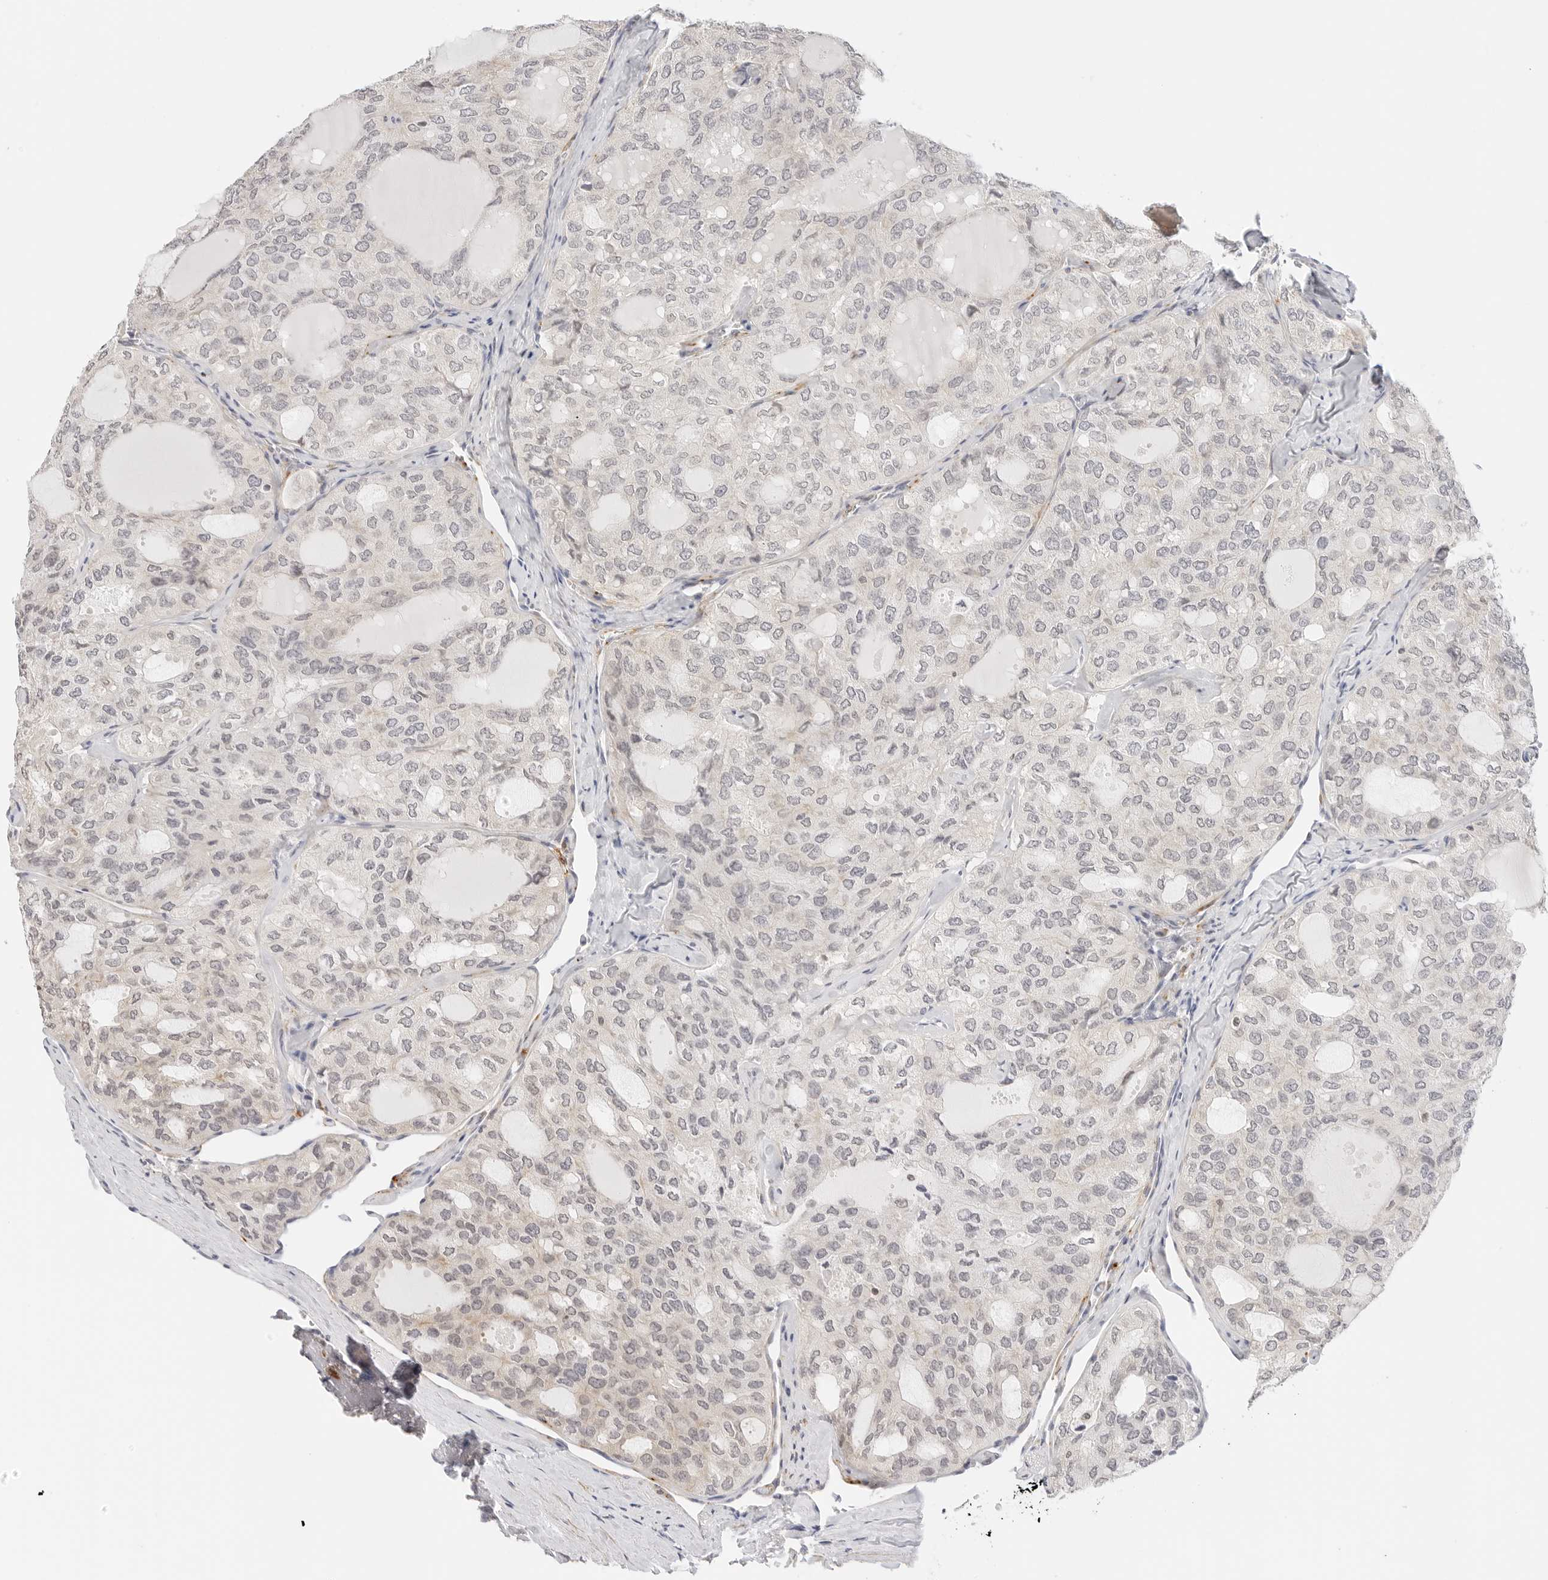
{"staining": {"intensity": "negative", "quantity": "none", "location": "none"}, "tissue": "thyroid cancer", "cell_type": "Tumor cells", "image_type": "cancer", "snomed": [{"axis": "morphology", "description": "Follicular adenoma carcinoma, NOS"}, {"axis": "topography", "description": "Thyroid gland"}], "caption": "Thyroid follicular adenoma carcinoma was stained to show a protein in brown. There is no significant expression in tumor cells.", "gene": "PCDH19", "patient": {"sex": "male", "age": 75}}